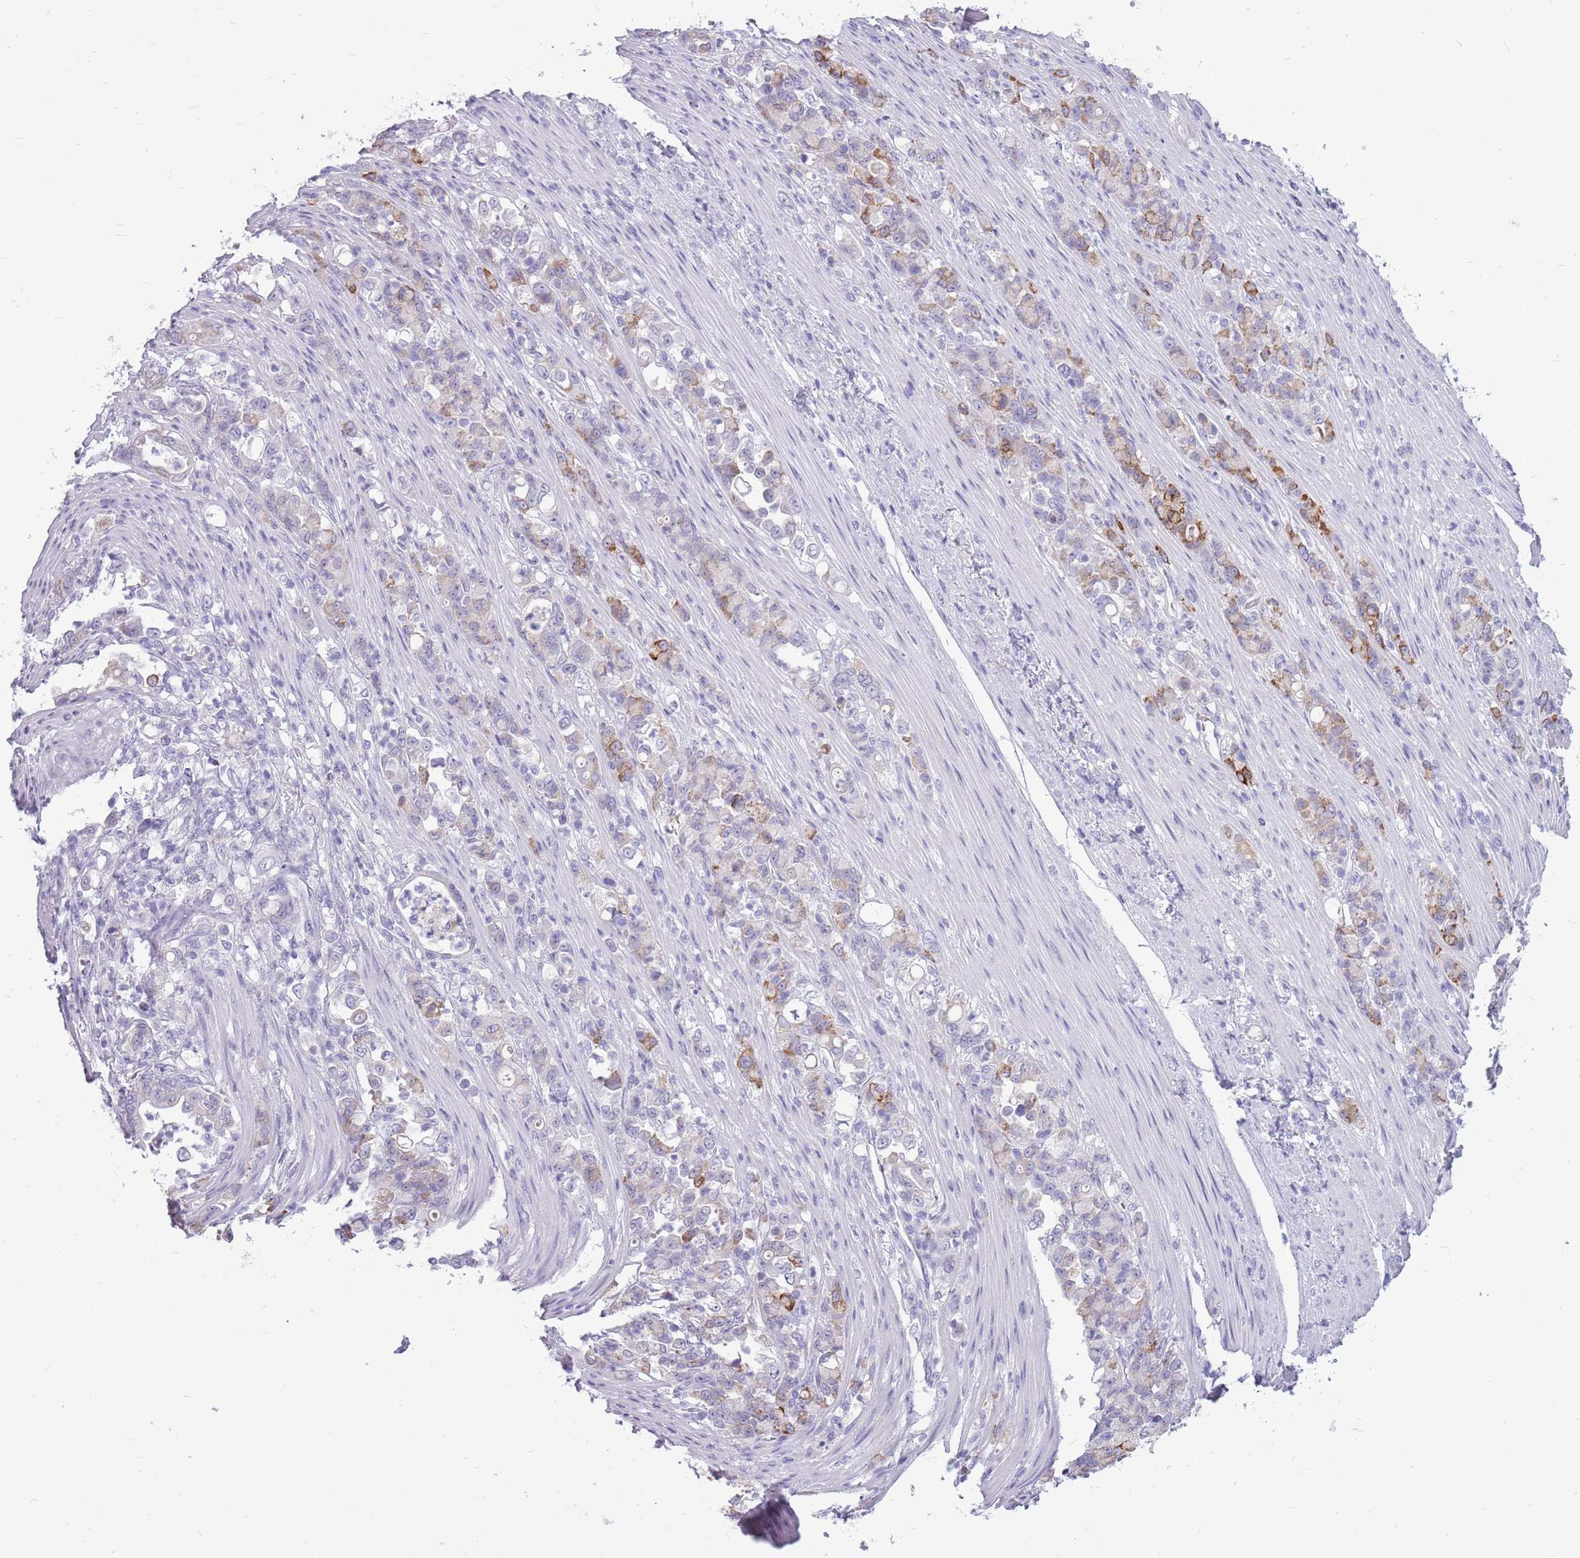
{"staining": {"intensity": "moderate", "quantity": "<25%", "location": "cytoplasmic/membranous"}, "tissue": "stomach cancer", "cell_type": "Tumor cells", "image_type": "cancer", "snomed": [{"axis": "morphology", "description": "Normal tissue, NOS"}, {"axis": "morphology", "description": "Adenocarcinoma, NOS"}, {"axis": "topography", "description": "Stomach"}], "caption": "Moderate cytoplasmic/membranous protein positivity is identified in about <25% of tumor cells in stomach cancer.", "gene": "ZNF425", "patient": {"sex": "female", "age": 79}}